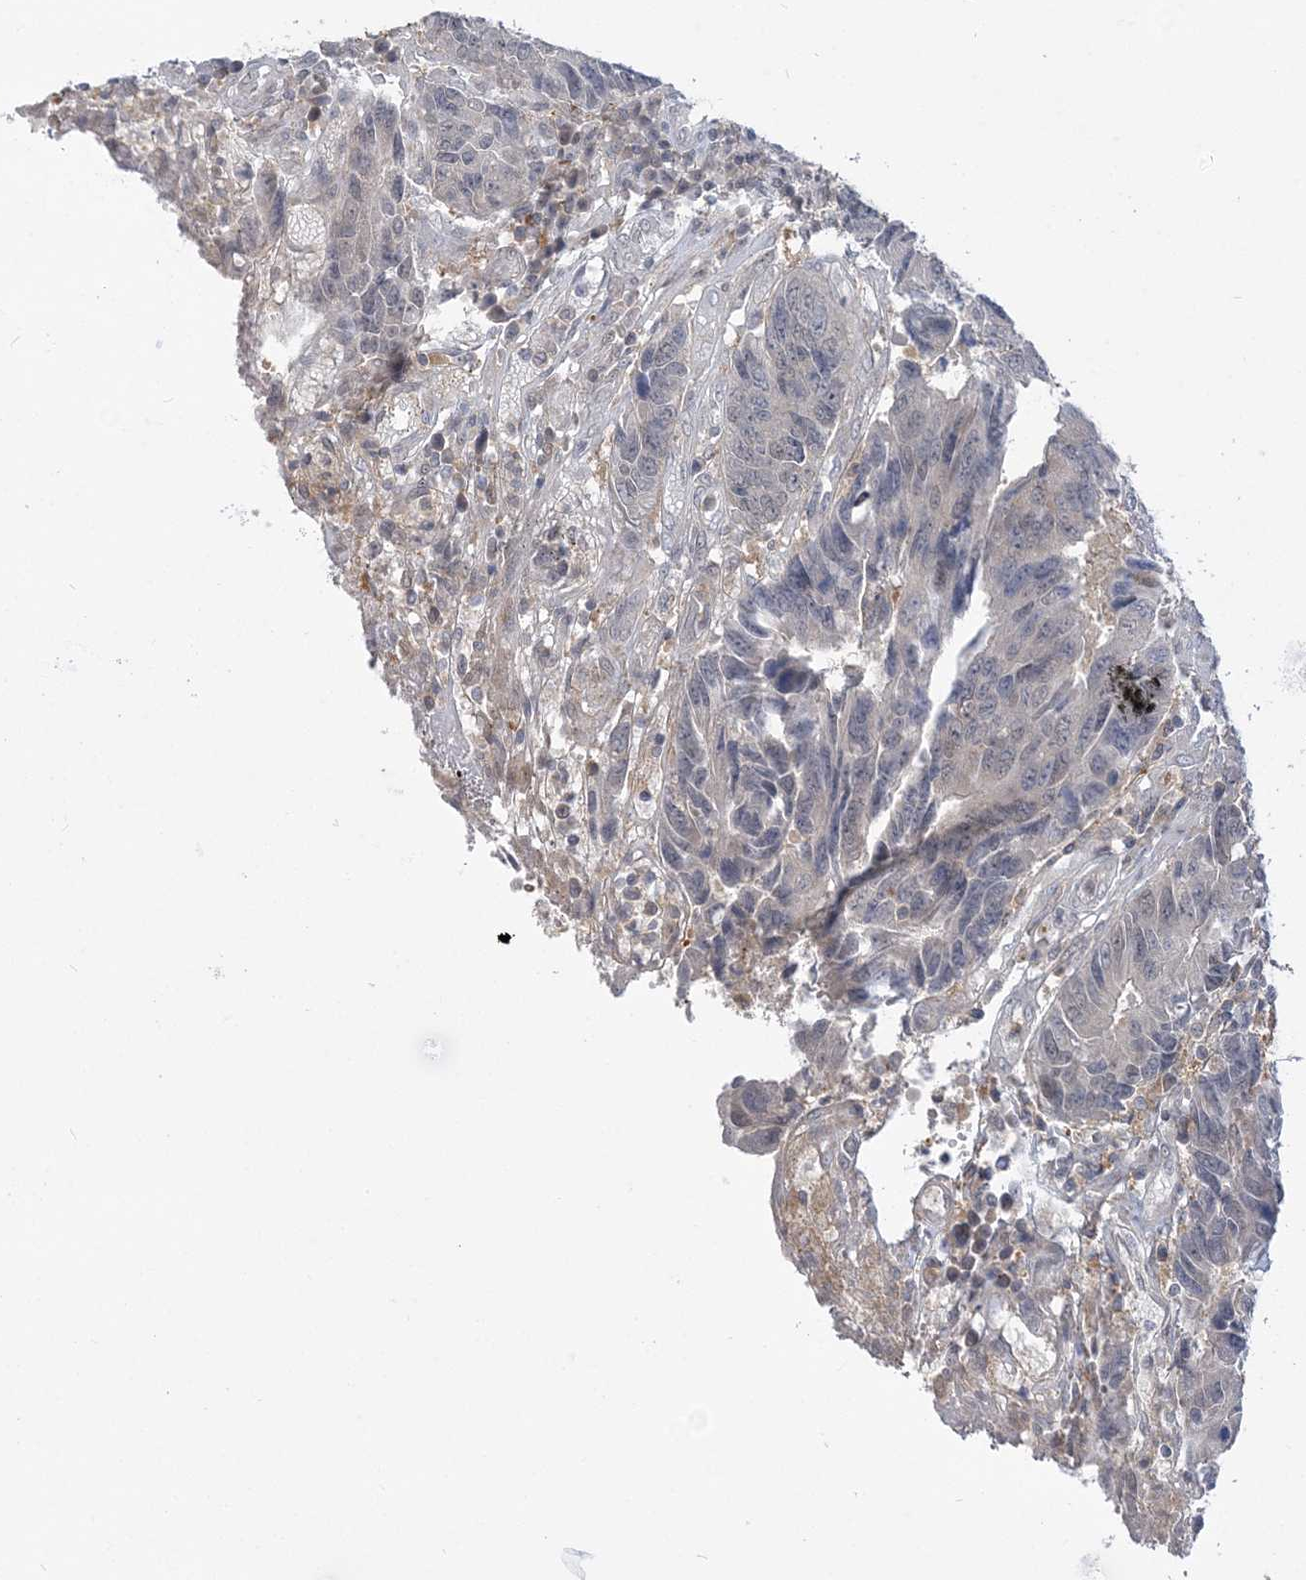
{"staining": {"intensity": "negative", "quantity": "none", "location": "none"}, "tissue": "colorectal cancer", "cell_type": "Tumor cells", "image_type": "cancer", "snomed": [{"axis": "morphology", "description": "Adenocarcinoma, NOS"}, {"axis": "topography", "description": "Rectum"}], "caption": "This is a photomicrograph of immunohistochemistry staining of colorectal cancer (adenocarcinoma), which shows no staining in tumor cells. (IHC, brightfield microscopy, high magnification).", "gene": "THADA", "patient": {"sex": "male", "age": 84}}